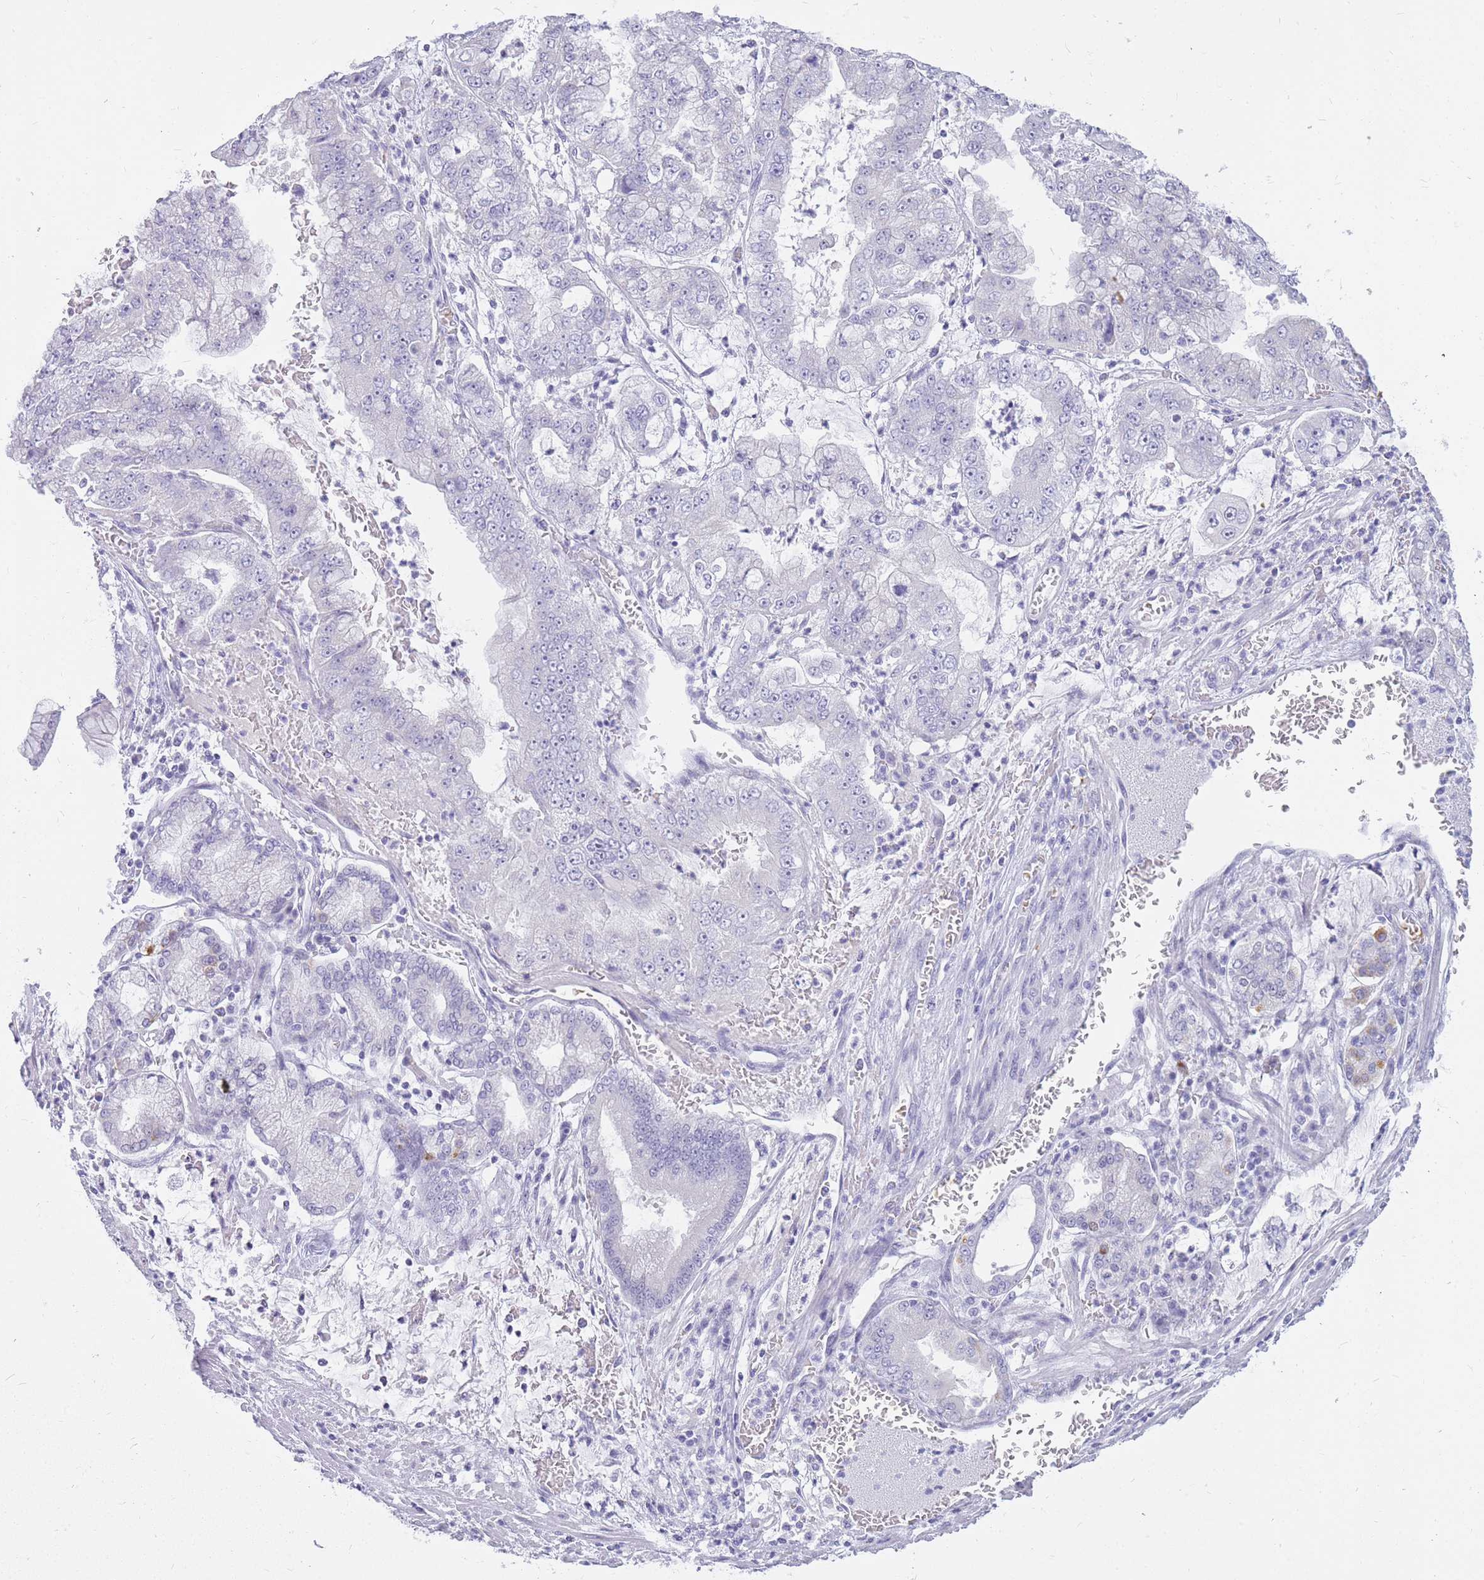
{"staining": {"intensity": "negative", "quantity": "none", "location": "none"}, "tissue": "stomach cancer", "cell_type": "Tumor cells", "image_type": "cancer", "snomed": [{"axis": "morphology", "description": "Adenocarcinoma, NOS"}, {"axis": "topography", "description": "Stomach"}], "caption": "High power microscopy image of an IHC micrograph of adenocarcinoma (stomach), revealing no significant positivity in tumor cells.", "gene": "INS", "patient": {"sex": "male", "age": 76}}